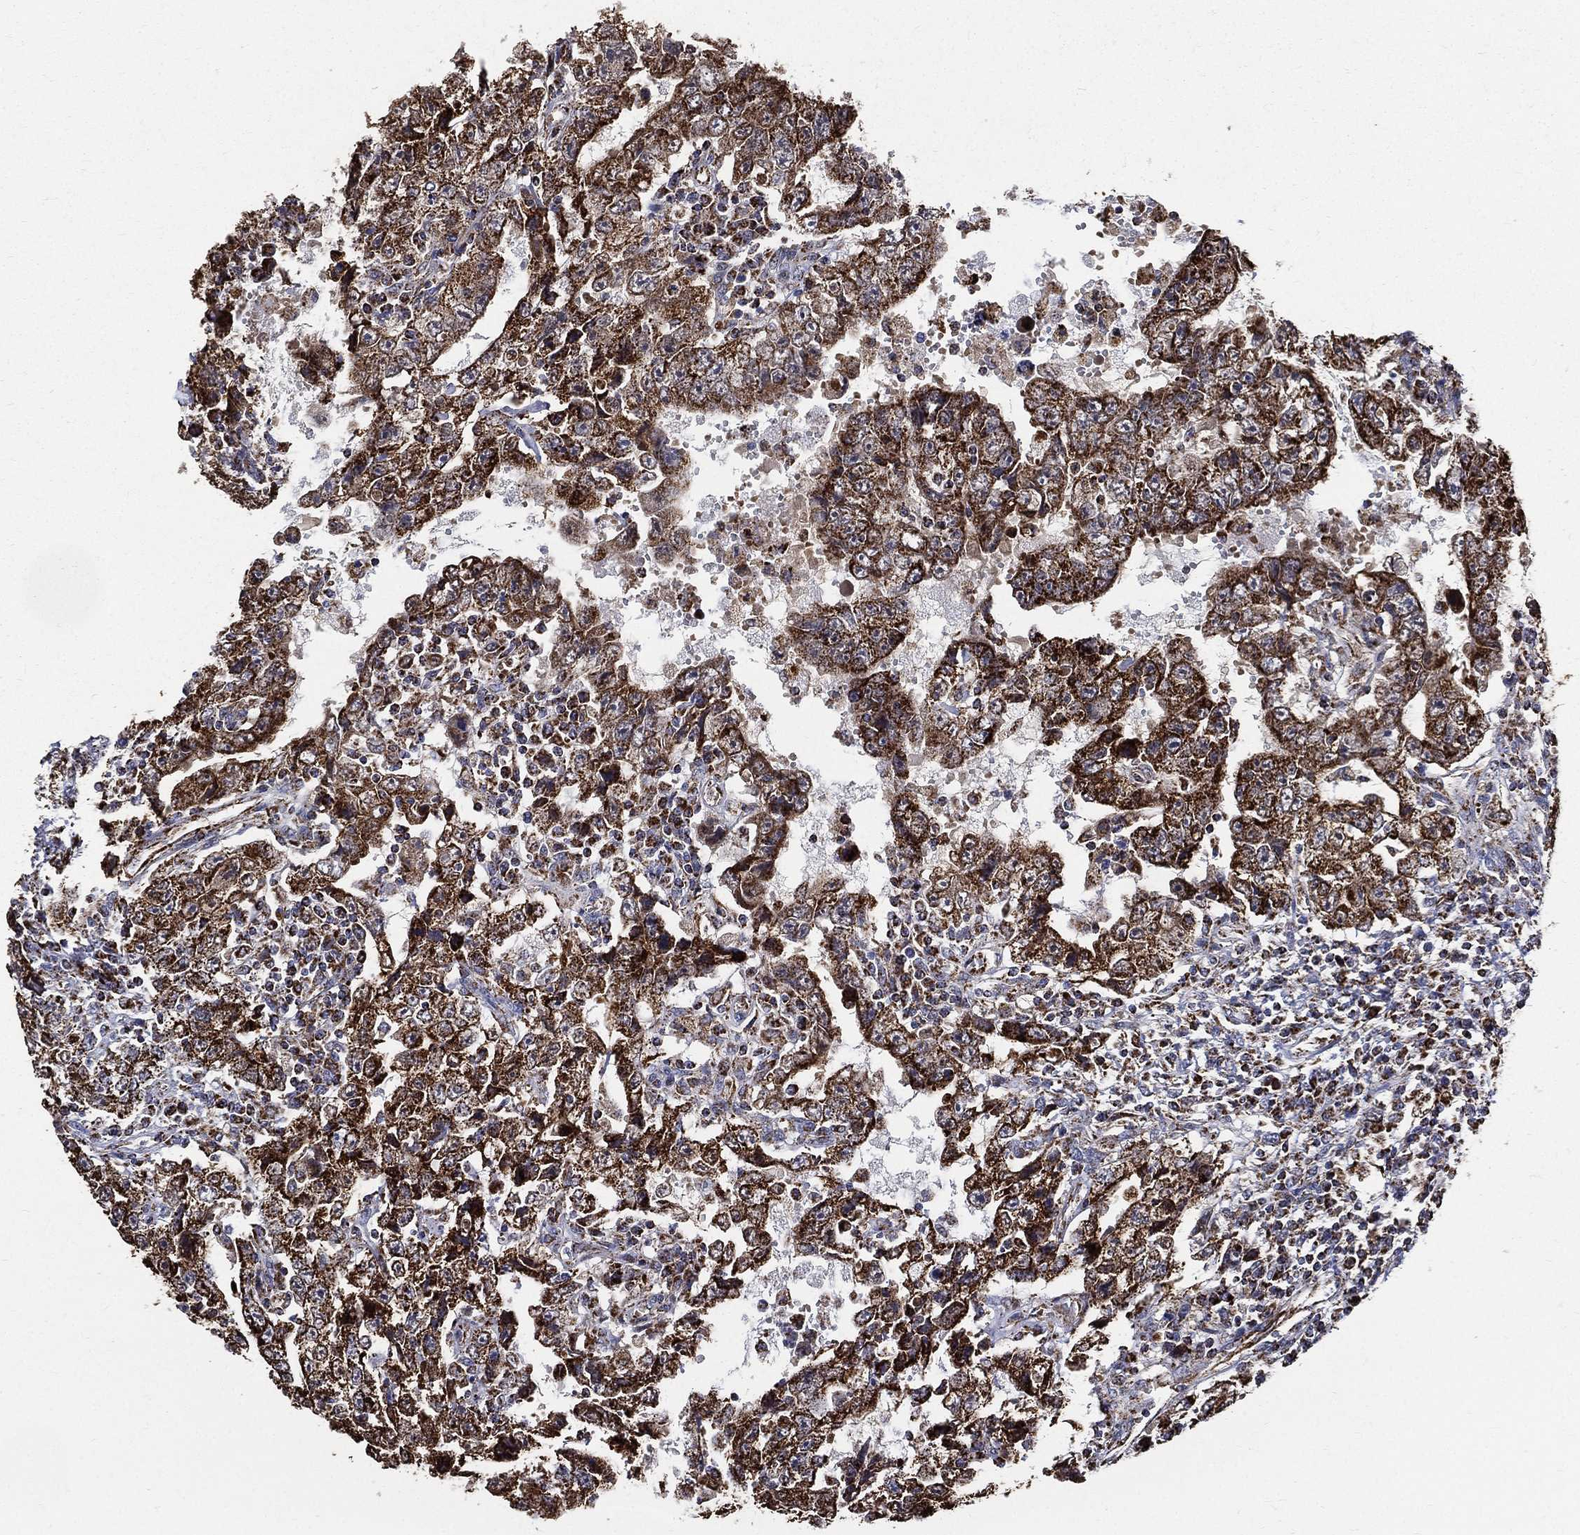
{"staining": {"intensity": "strong", "quantity": ">75%", "location": "cytoplasmic/membranous"}, "tissue": "testis cancer", "cell_type": "Tumor cells", "image_type": "cancer", "snomed": [{"axis": "morphology", "description": "Carcinoma, Embryonal, NOS"}, {"axis": "topography", "description": "Testis"}], "caption": "Testis cancer (embryonal carcinoma) stained with a brown dye demonstrates strong cytoplasmic/membranous positive expression in about >75% of tumor cells.", "gene": "NDUFAB1", "patient": {"sex": "male", "age": 26}}